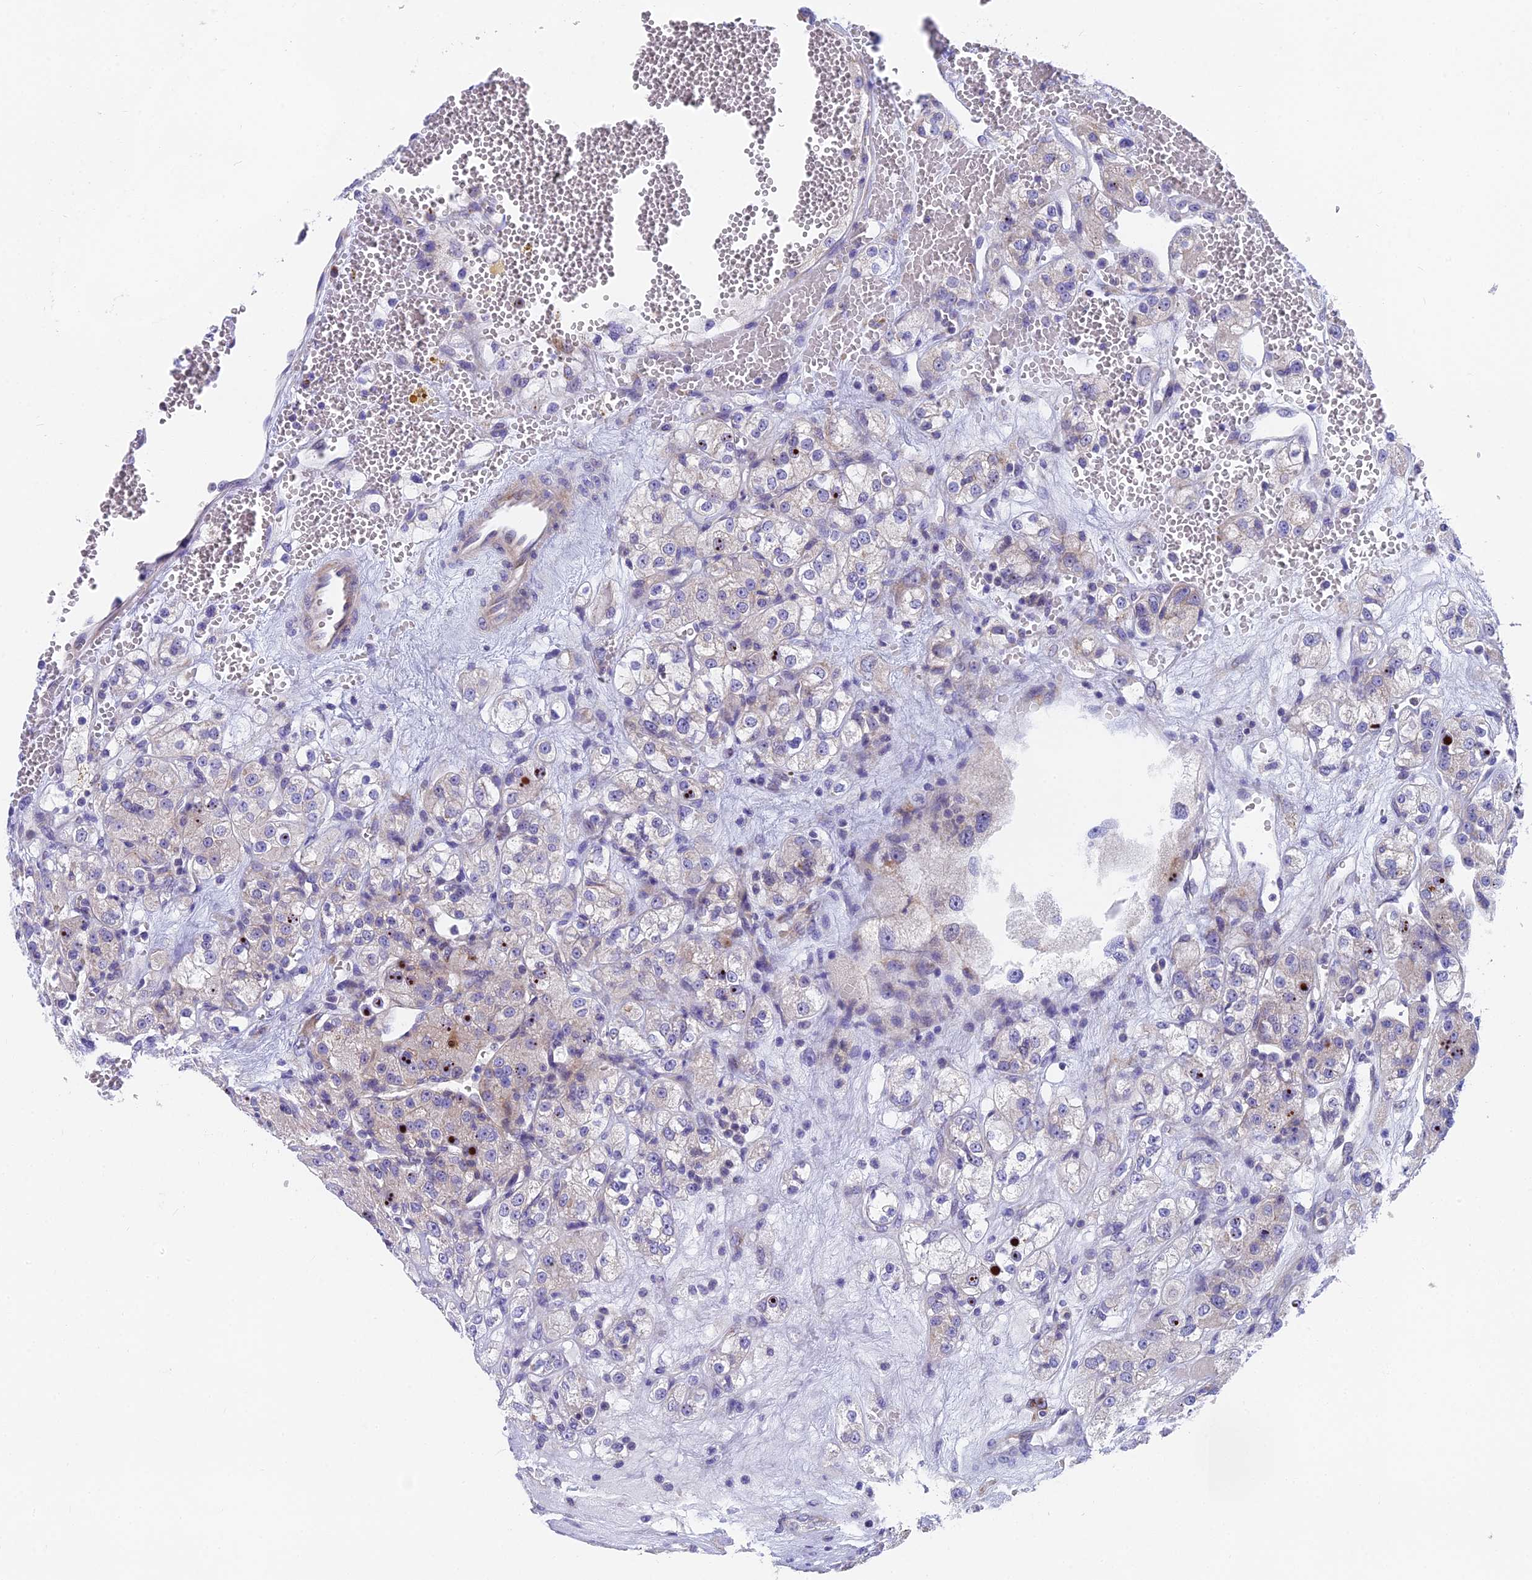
{"staining": {"intensity": "negative", "quantity": "none", "location": "none"}, "tissue": "renal cancer", "cell_type": "Tumor cells", "image_type": "cancer", "snomed": [{"axis": "morphology", "description": "Normal tissue, NOS"}, {"axis": "morphology", "description": "Adenocarcinoma, NOS"}, {"axis": "topography", "description": "Kidney"}], "caption": "Photomicrograph shows no protein staining in tumor cells of renal cancer (adenocarcinoma) tissue.", "gene": "MVB12A", "patient": {"sex": "male", "age": 61}}